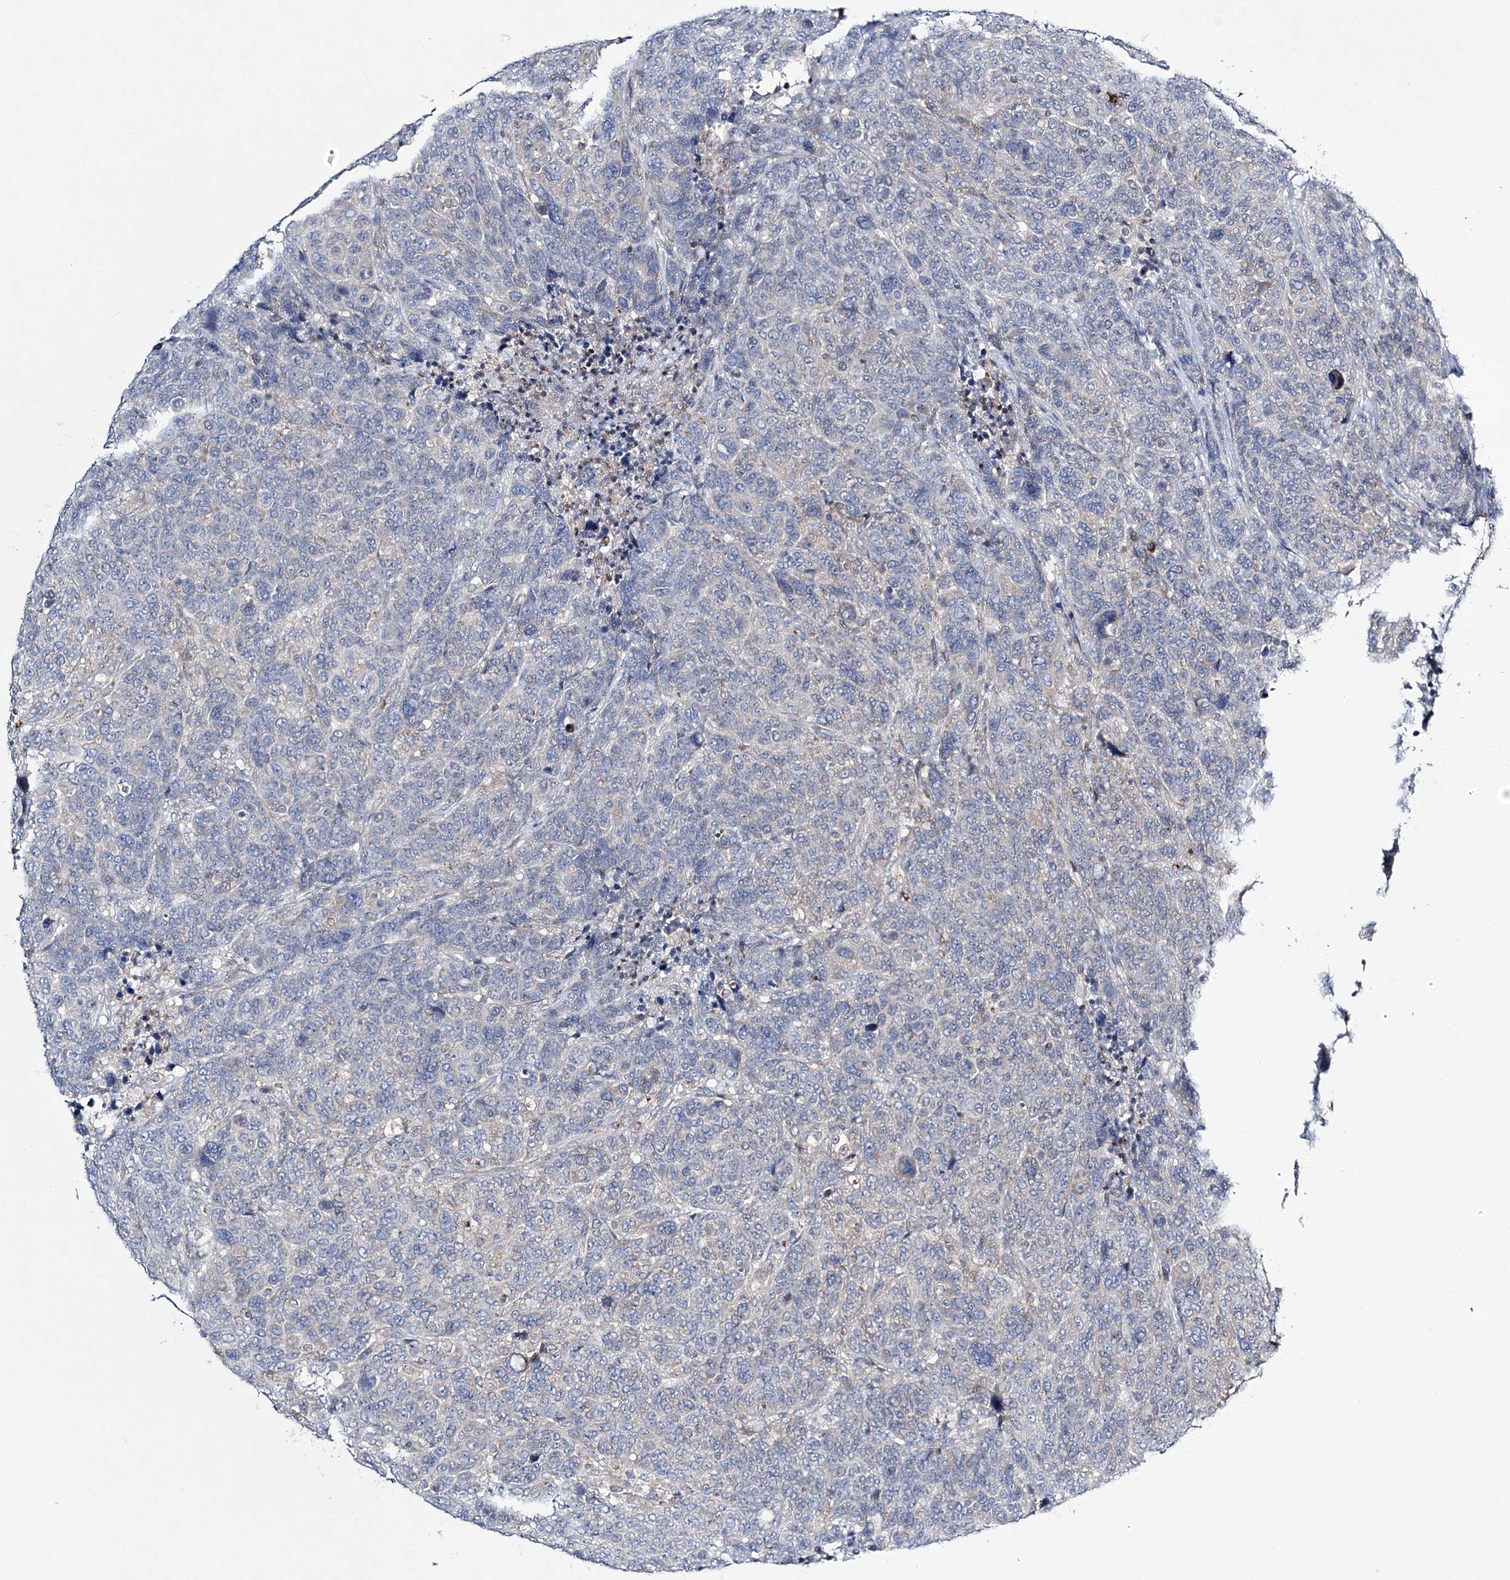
{"staining": {"intensity": "negative", "quantity": "none", "location": "none"}, "tissue": "breast cancer", "cell_type": "Tumor cells", "image_type": "cancer", "snomed": [{"axis": "morphology", "description": "Duct carcinoma"}, {"axis": "topography", "description": "Breast"}], "caption": "The micrograph exhibits no staining of tumor cells in breast invasive ductal carcinoma.", "gene": "ATP11B", "patient": {"sex": "female", "age": 37}}